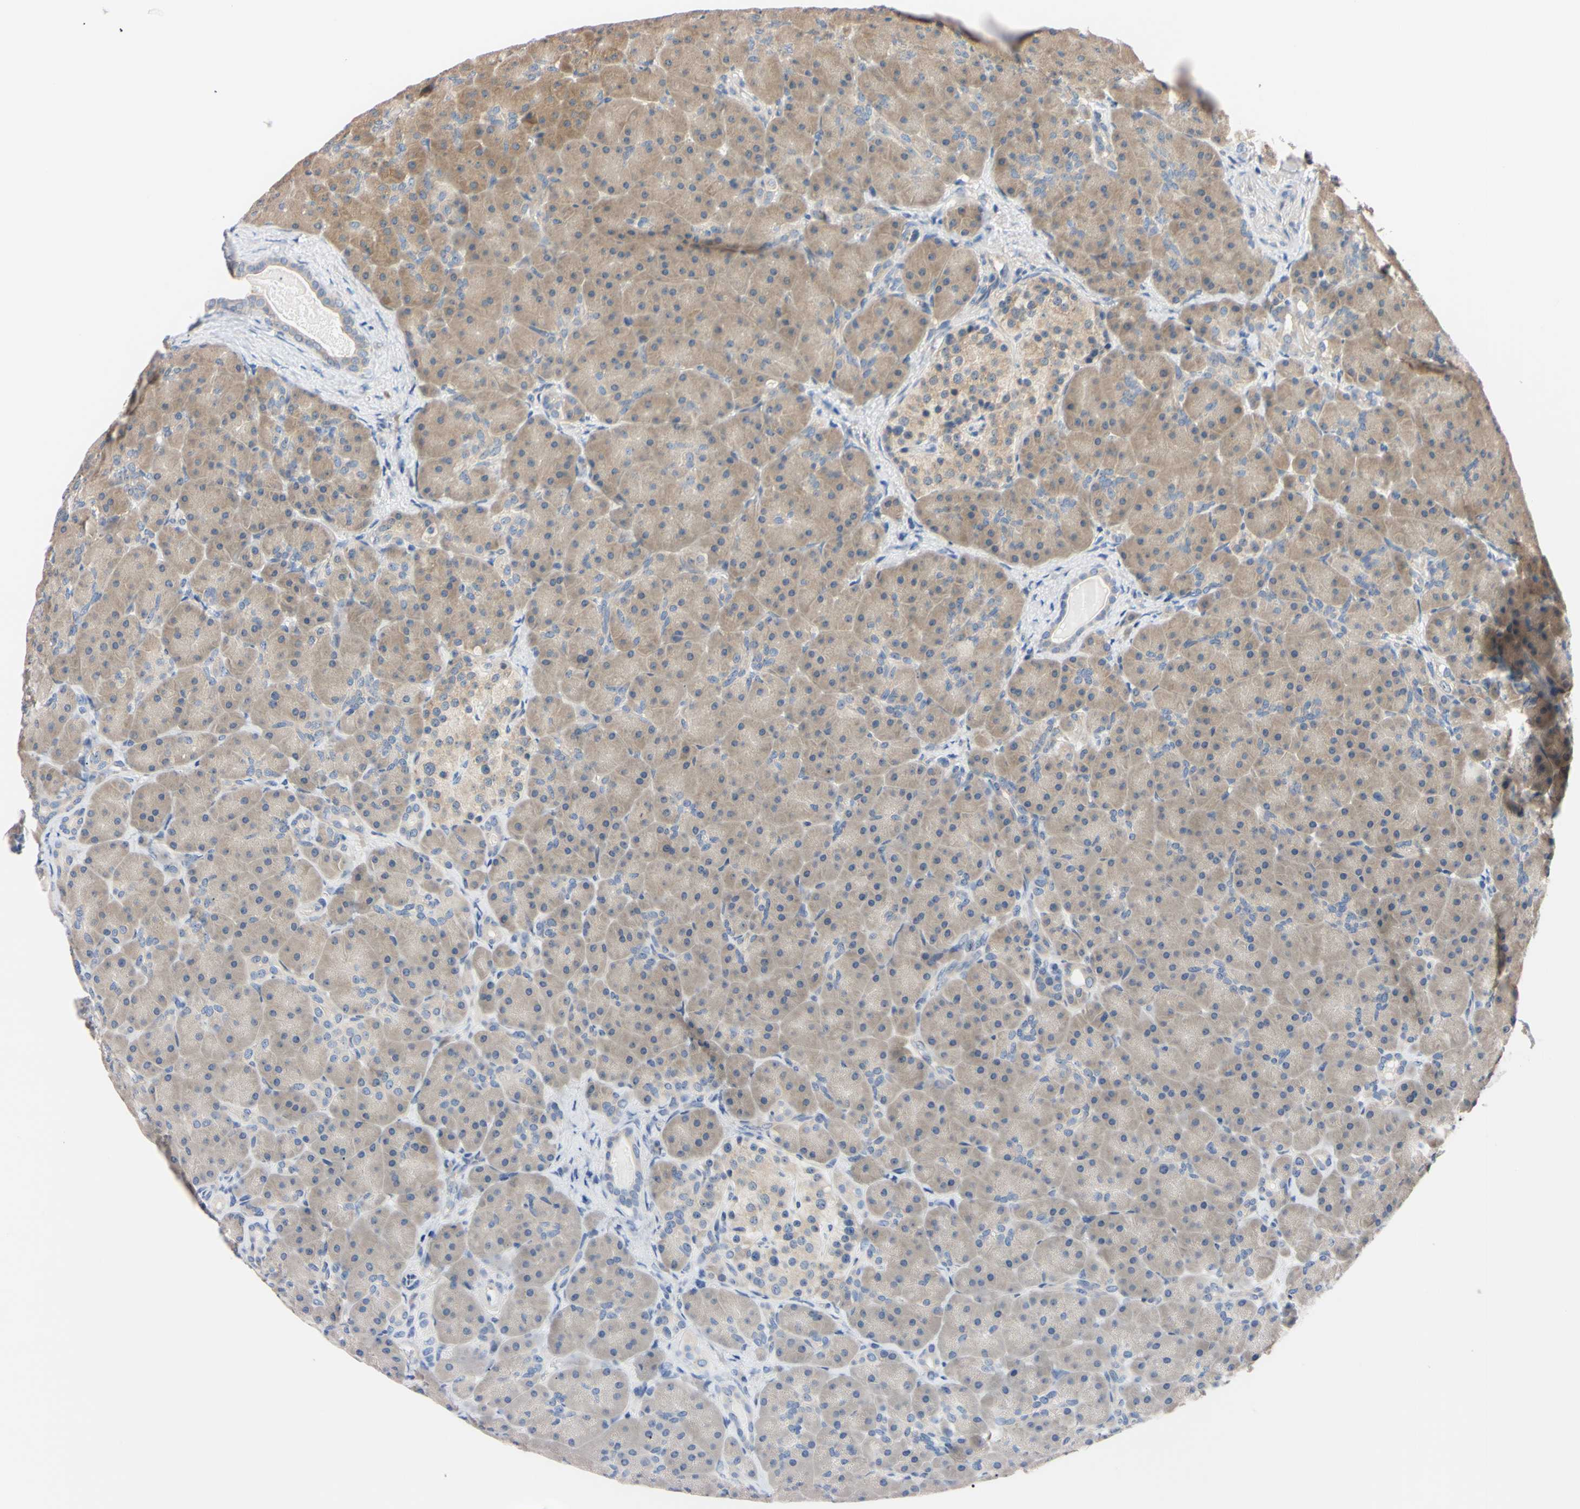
{"staining": {"intensity": "weak", "quantity": ">75%", "location": "cytoplasmic/membranous"}, "tissue": "pancreas", "cell_type": "Exocrine glandular cells", "image_type": "normal", "snomed": [{"axis": "morphology", "description": "Normal tissue, NOS"}, {"axis": "topography", "description": "Pancreas"}], "caption": "Immunohistochemistry staining of benign pancreas, which exhibits low levels of weak cytoplasmic/membranous positivity in about >75% of exocrine glandular cells indicating weak cytoplasmic/membranous protein staining. The staining was performed using DAB (brown) for protein detection and nuclei were counterstained in hematoxylin (blue).", "gene": "RARS1", "patient": {"sex": "male", "age": 66}}